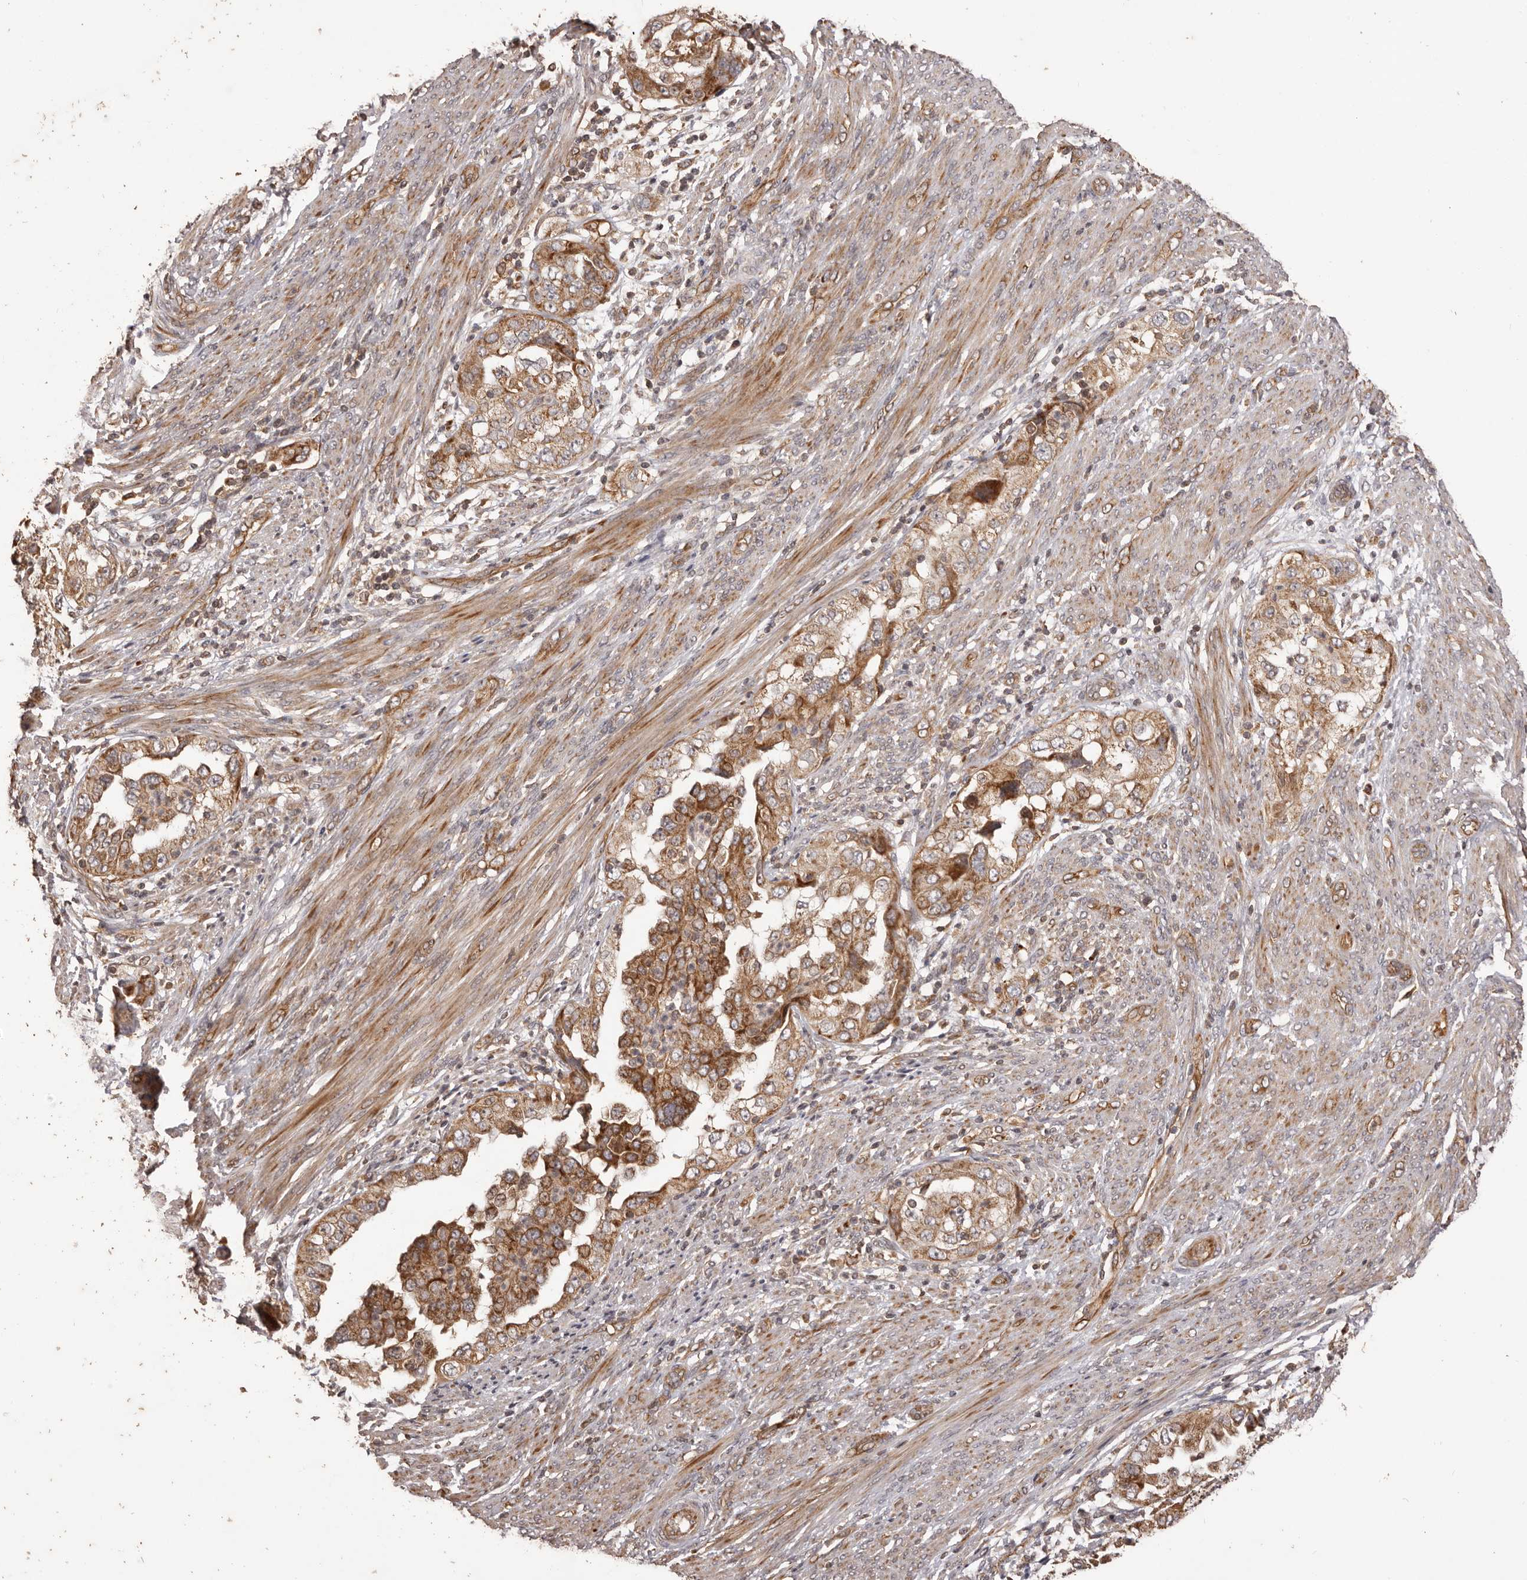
{"staining": {"intensity": "strong", "quantity": ">75%", "location": "cytoplasmic/membranous"}, "tissue": "endometrial cancer", "cell_type": "Tumor cells", "image_type": "cancer", "snomed": [{"axis": "morphology", "description": "Adenocarcinoma, NOS"}, {"axis": "topography", "description": "Endometrium"}], "caption": "Immunohistochemical staining of endometrial cancer (adenocarcinoma) displays high levels of strong cytoplasmic/membranous staining in about >75% of tumor cells.", "gene": "QRSL1", "patient": {"sex": "female", "age": 85}}